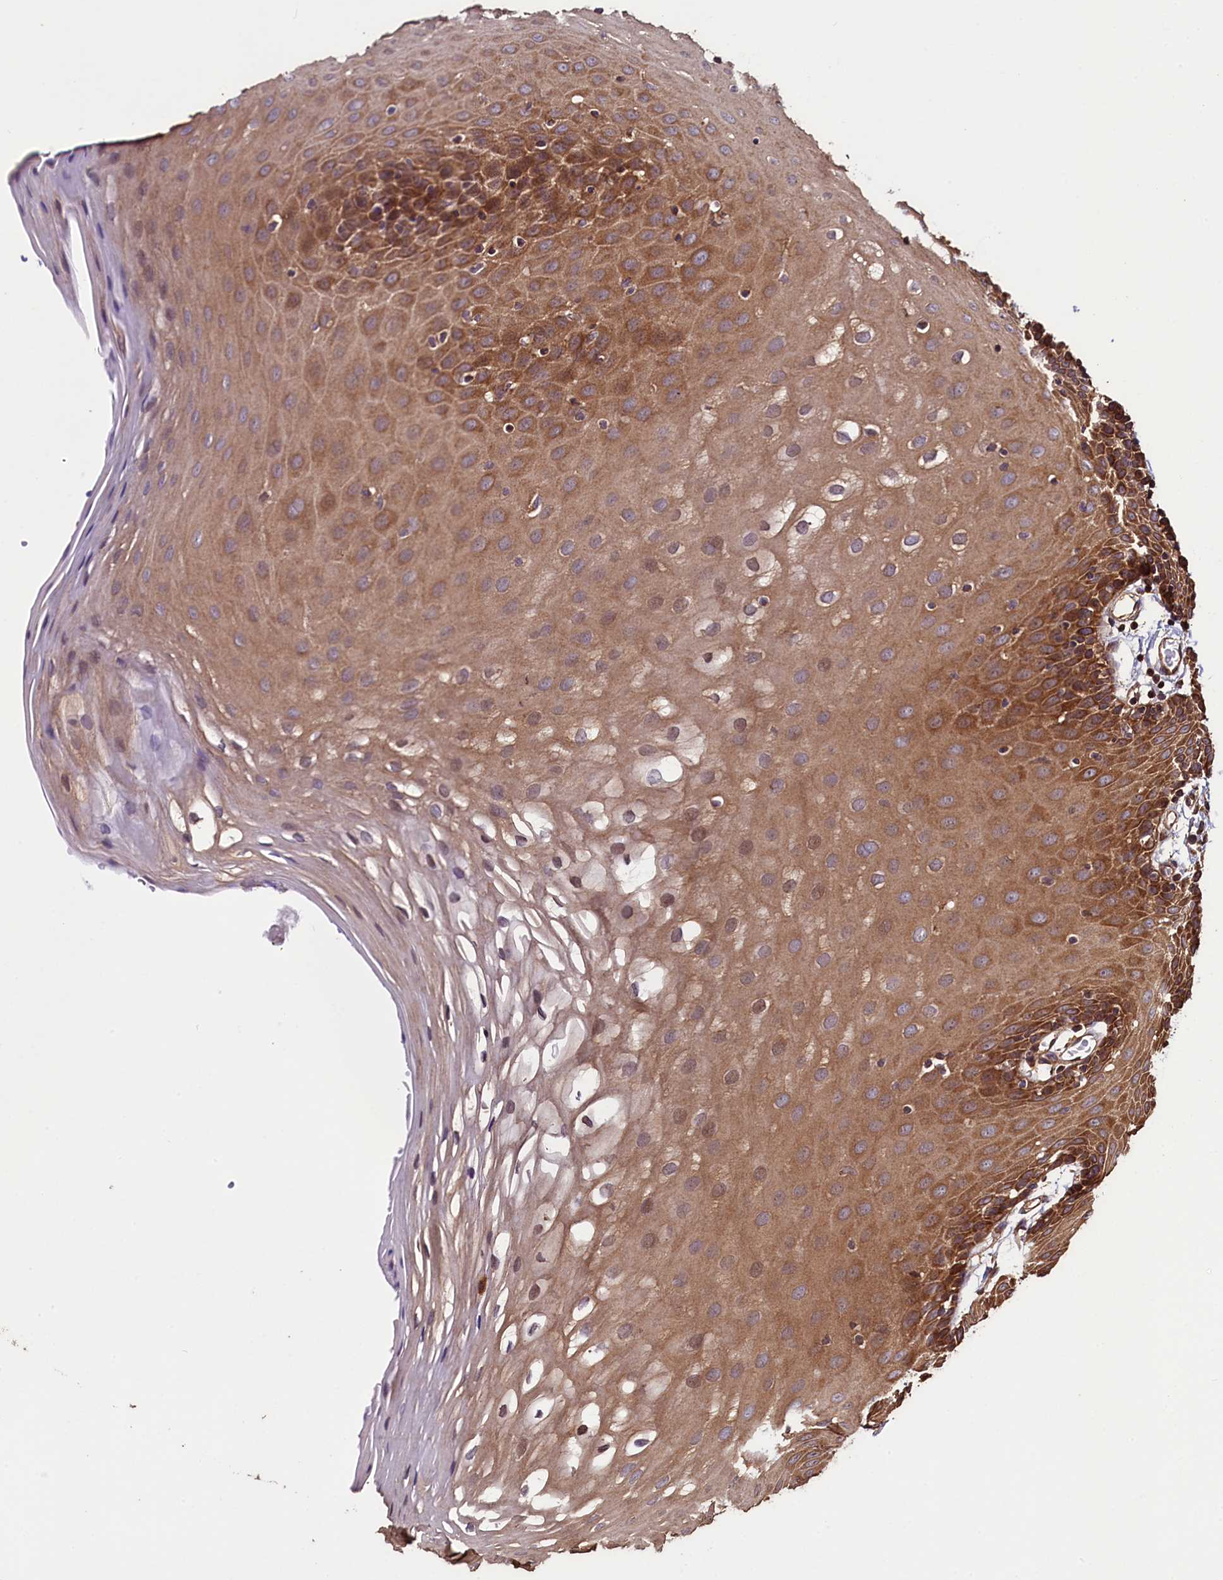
{"staining": {"intensity": "moderate", "quantity": ">75%", "location": "cytoplasmic/membranous,nuclear"}, "tissue": "oral mucosa", "cell_type": "Squamous epithelial cells", "image_type": "normal", "snomed": [{"axis": "morphology", "description": "Normal tissue, NOS"}, {"axis": "topography", "description": "Skeletal muscle"}, {"axis": "topography", "description": "Oral tissue"}, {"axis": "topography", "description": "Salivary gland"}, {"axis": "topography", "description": "Peripheral nerve tissue"}], "caption": "Protein expression analysis of benign human oral mucosa reveals moderate cytoplasmic/membranous,nuclear expression in about >75% of squamous epithelial cells.", "gene": "RBFA", "patient": {"sex": "male", "age": 54}}